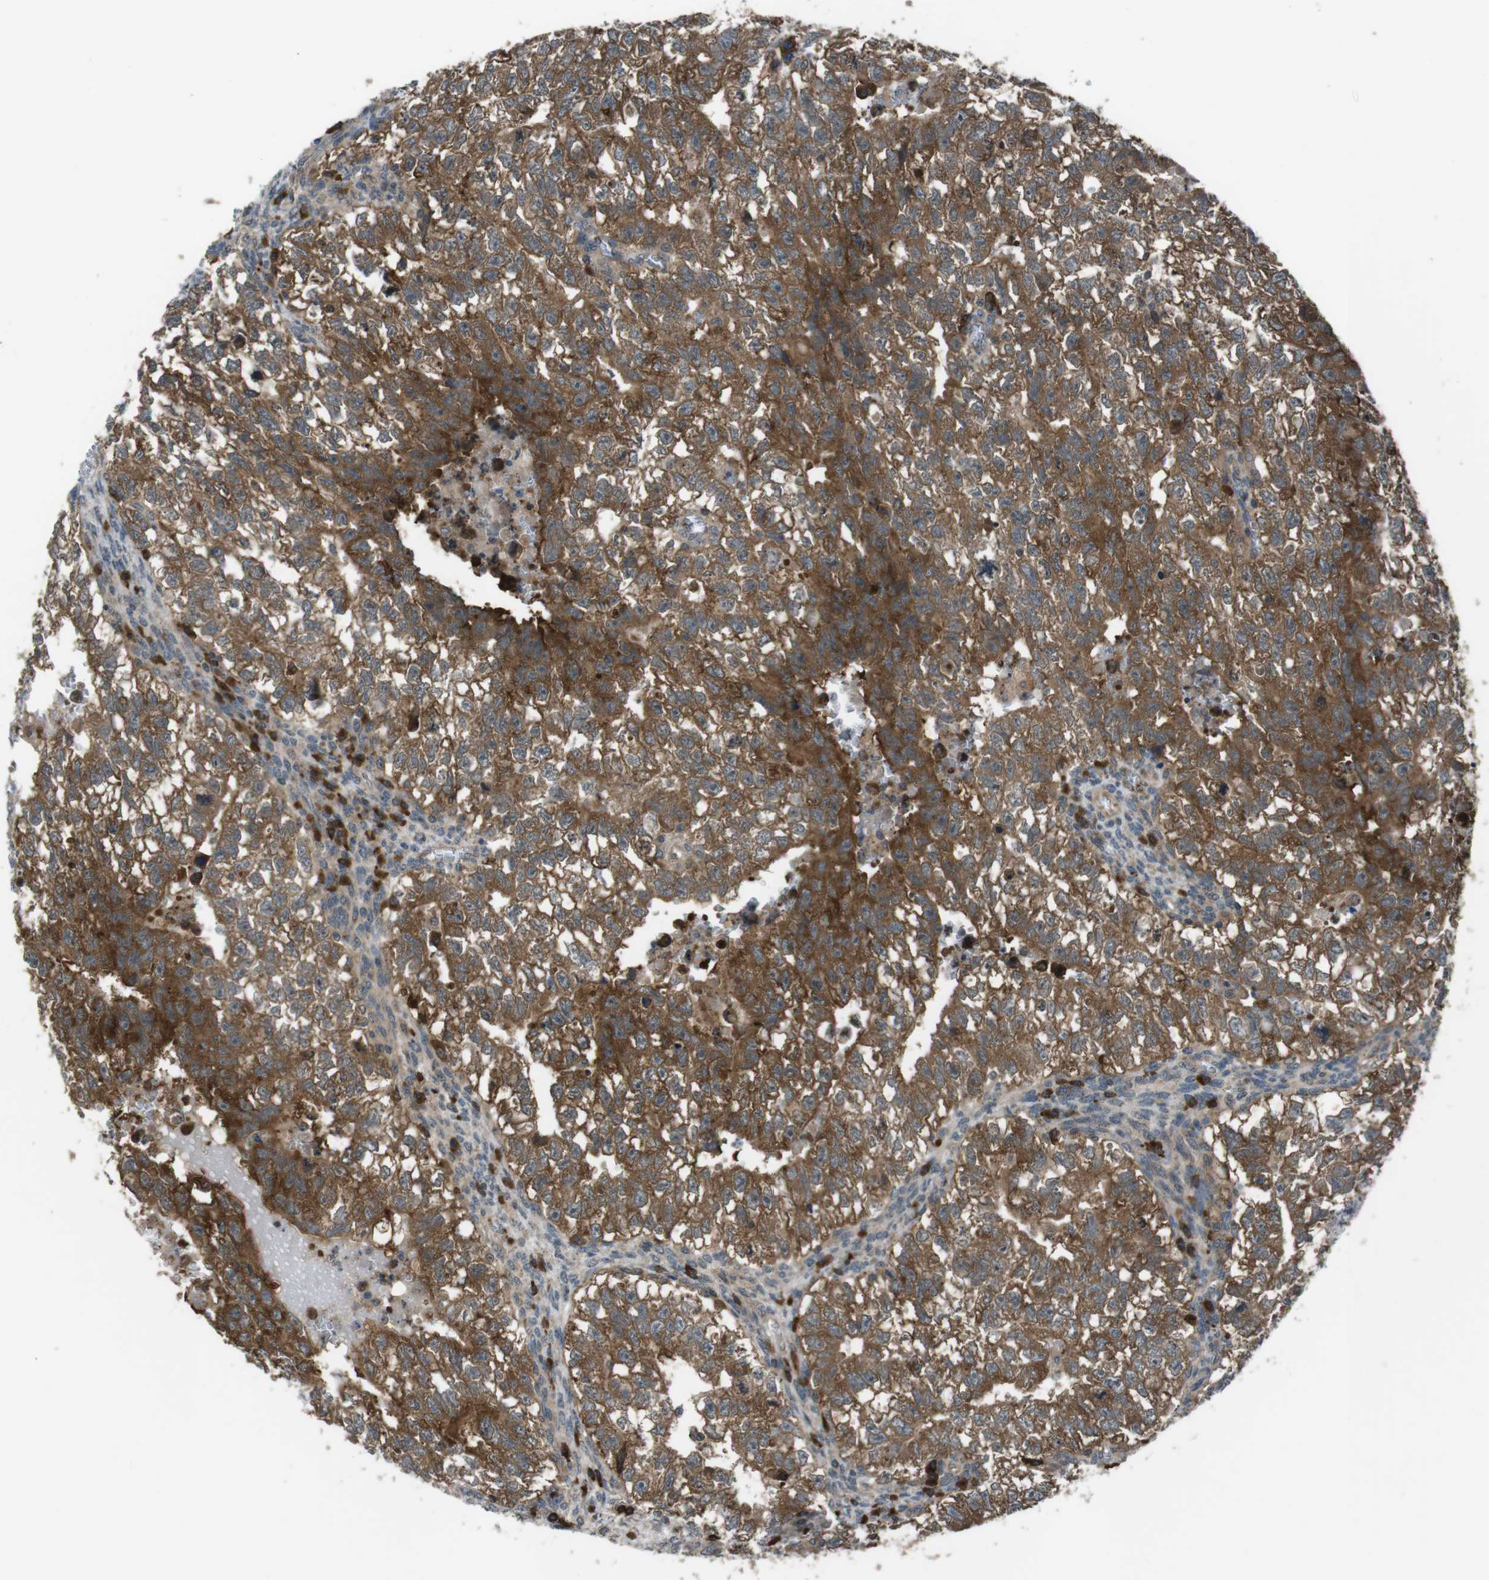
{"staining": {"intensity": "strong", "quantity": ">75%", "location": "cytoplasmic/membranous"}, "tissue": "testis cancer", "cell_type": "Tumor cells", "image_type": "cancer", "snomed": [{"axis": "morphology", "description": "Seminoma, NOS"}, {"axis": "morphology", "description": "Carcinoma, Embryonal, NOS"}, {"axis": "topography", "description": "Testis"}], "caption": "The image reveals staining of testis cancer, revealing strong cytoplasmic/membranous protein expression (brown color) within tumor cells.", "gene": "SLC22A23", "patient": {"sex": "male", "age": 38}}